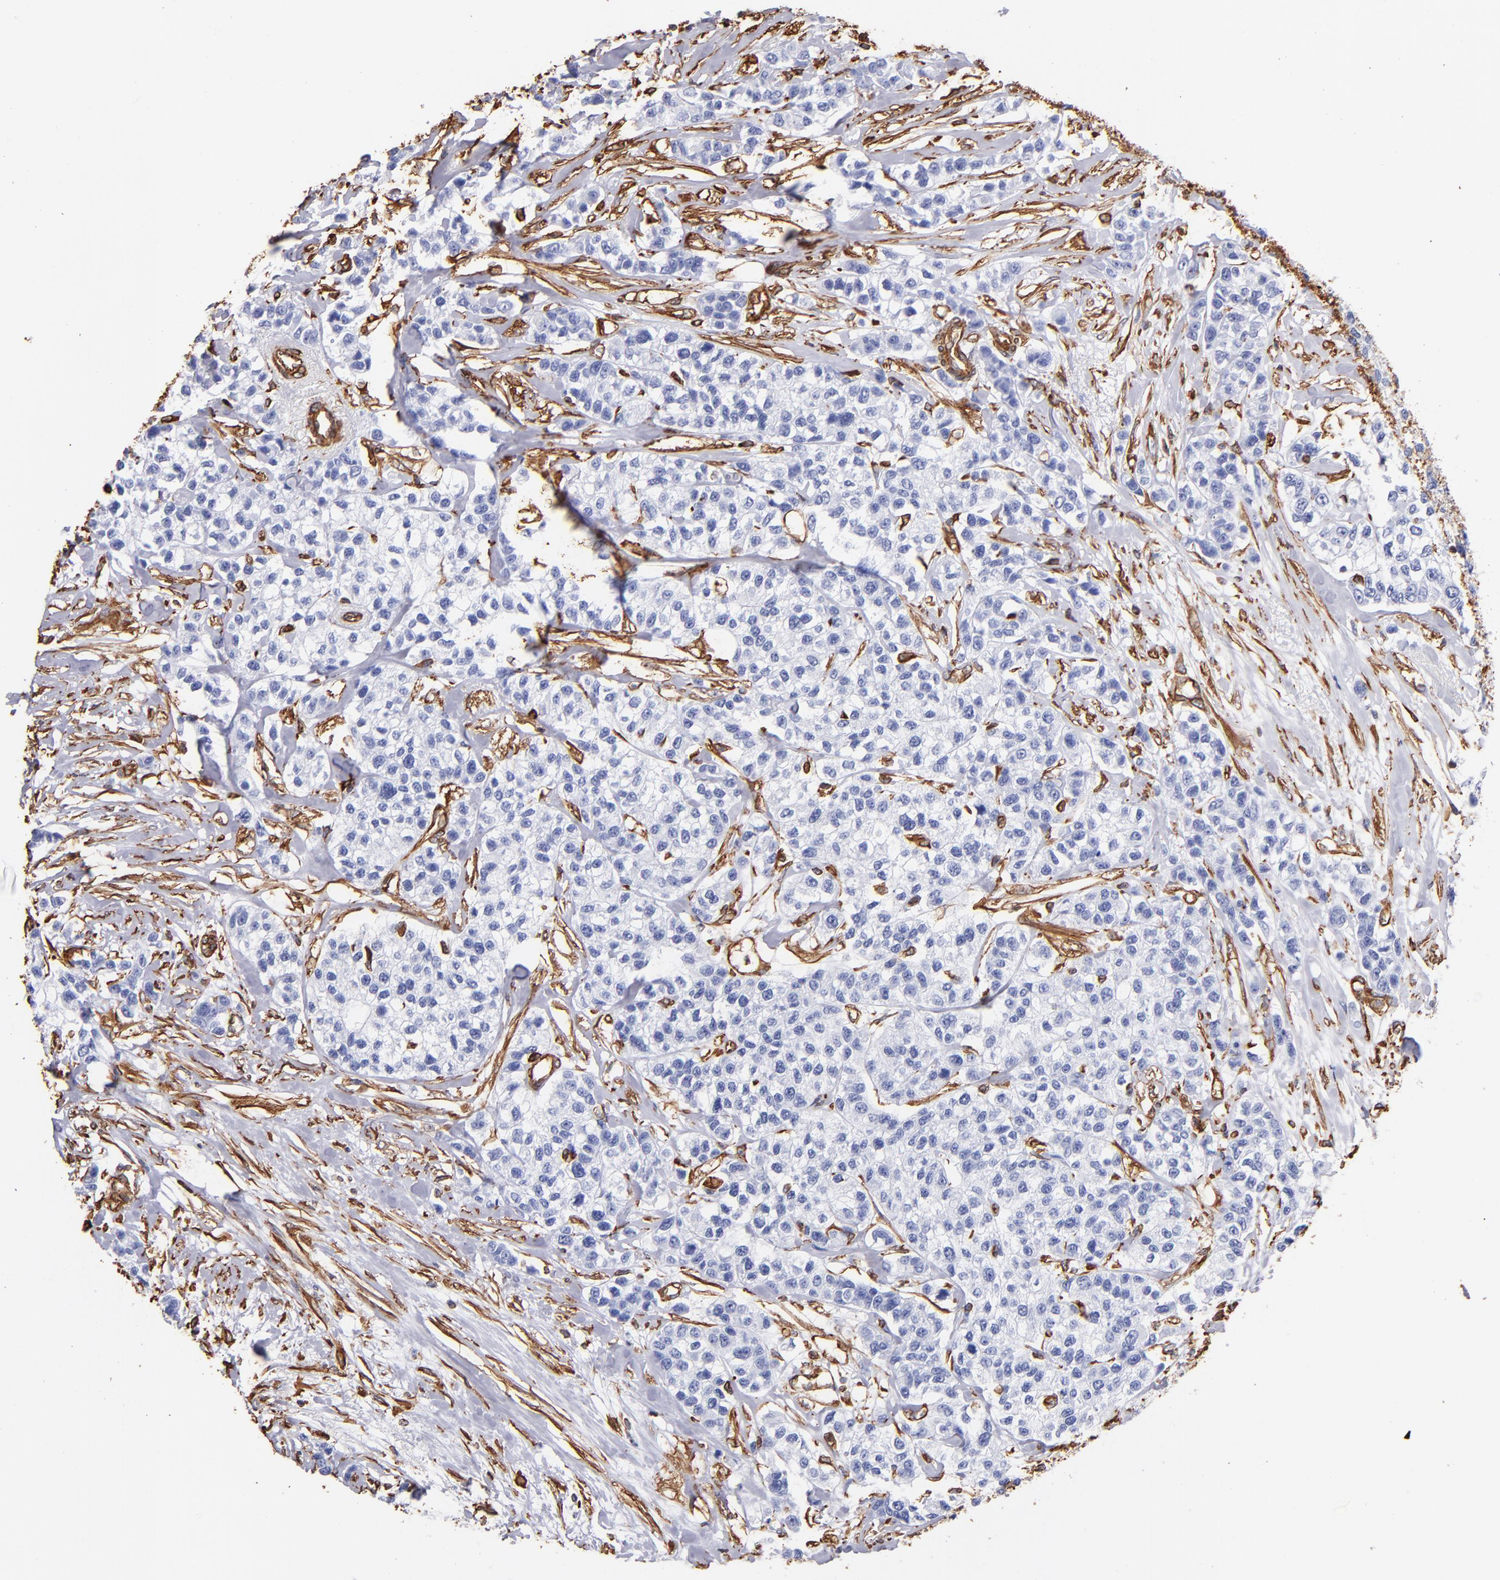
{"staining": {"intensity": "negative", "quantity": "none", "location": "none"}, "tissue": "breast cancer", "cell_type": "Tumor cells", "image_type": "cancer", "snomed": [{"axis": "morphology", "description": "Duct carcinoma"}, {"axis": "topography", "description": "Breast"}], "caption": "Image shows no protein staining in tumor cells of infiltrating ductal carcinoma (breast) tissue.", "gene": "VIM", "patient": {"sex": "female", "age": 51}}